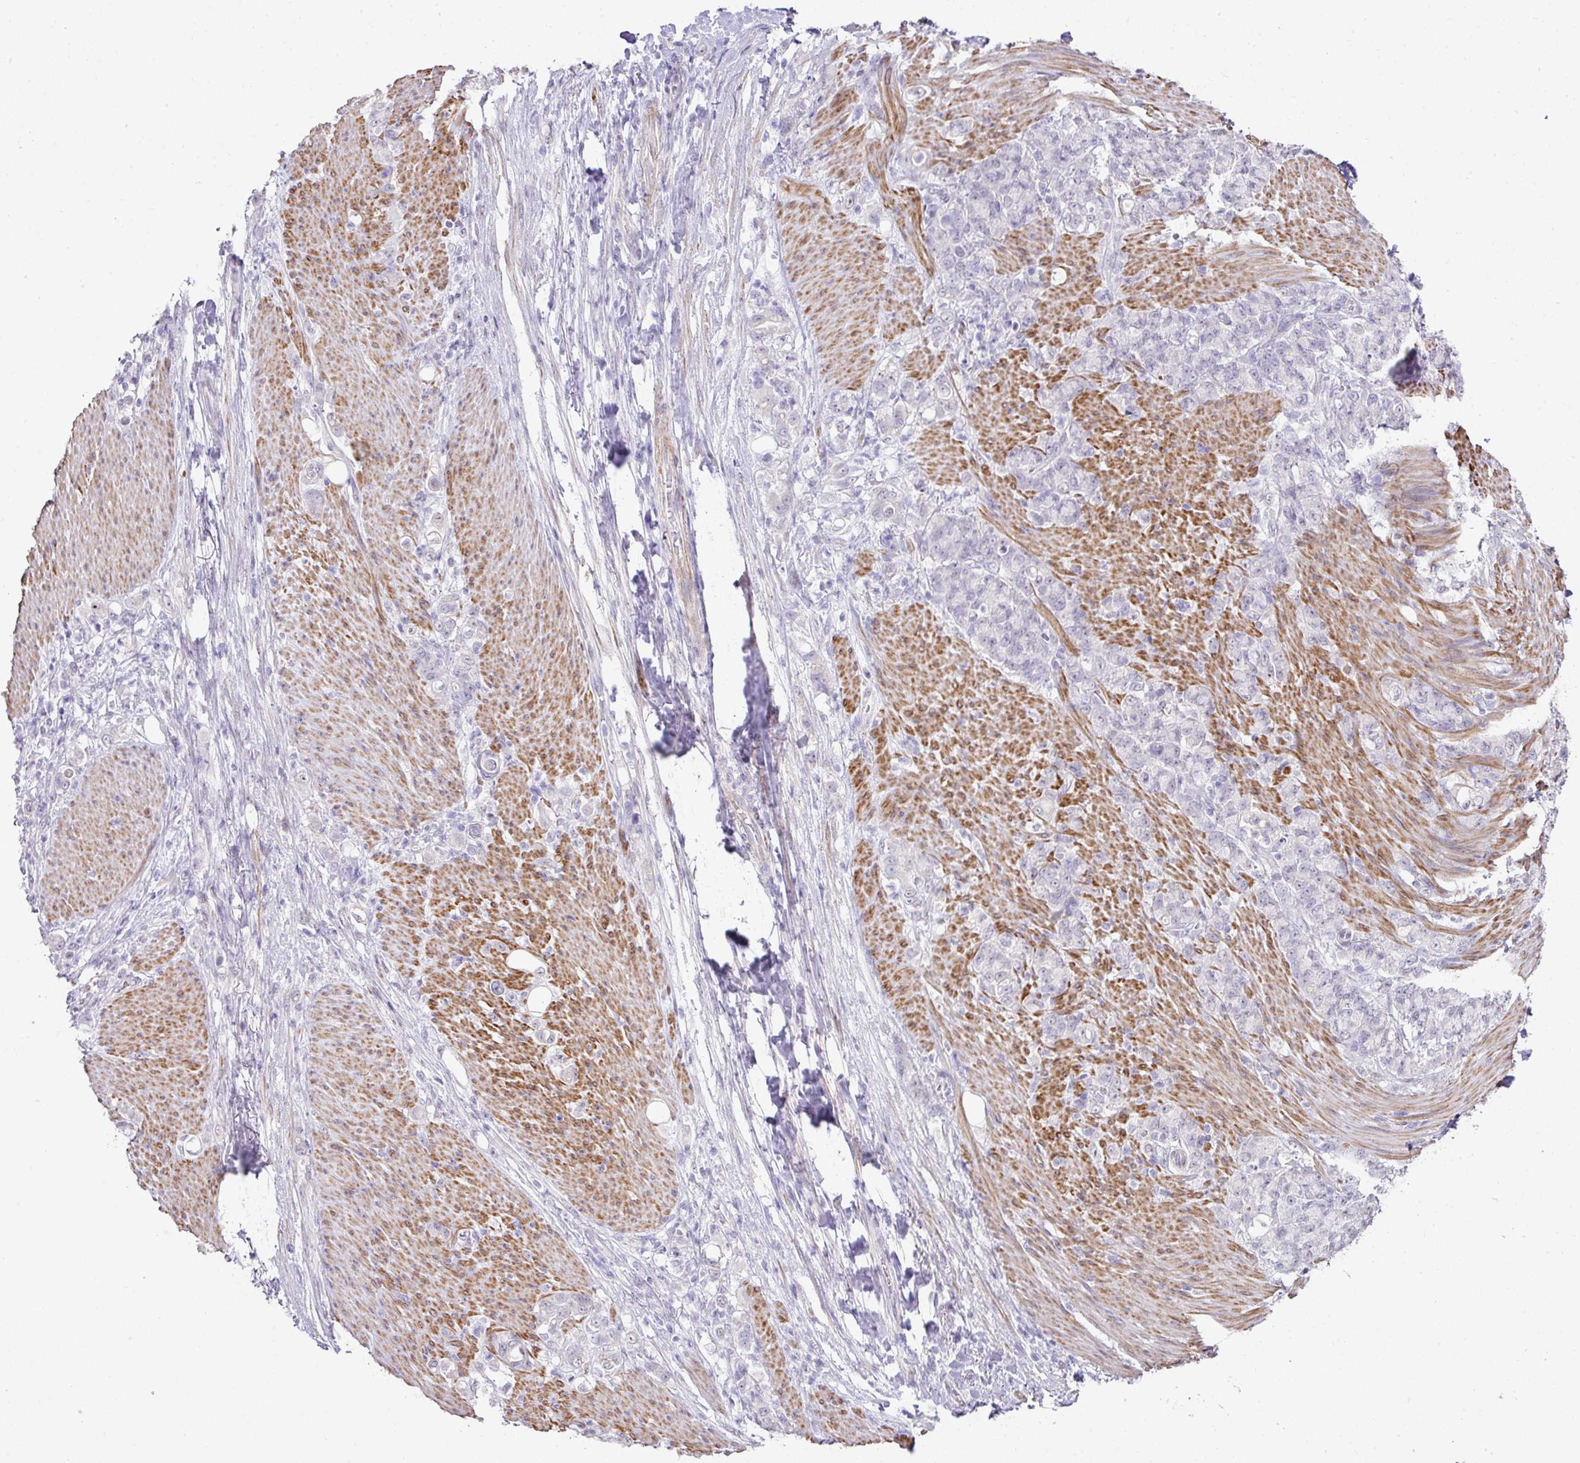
{"staining": {"intensity": "negative", "quantity": "none", "location": "none"}, "tissue": "stomach cancer", "cell_type": "Tumor cells", "image_type": "cancer", "snomed": [{"axis": "morphology", "description": "Adenocarcinoma, NOS"}, {"axis": "topography", "description": "Stomach"}], "caption": "A high-resolution photomicrograph shows immunohistochemistry staining of stomach adenocarcinoma, which demonstrates no significant expression in tumor cells.", "gene": "DIP2A", "patient": {"sex": "female", "age": 79}}